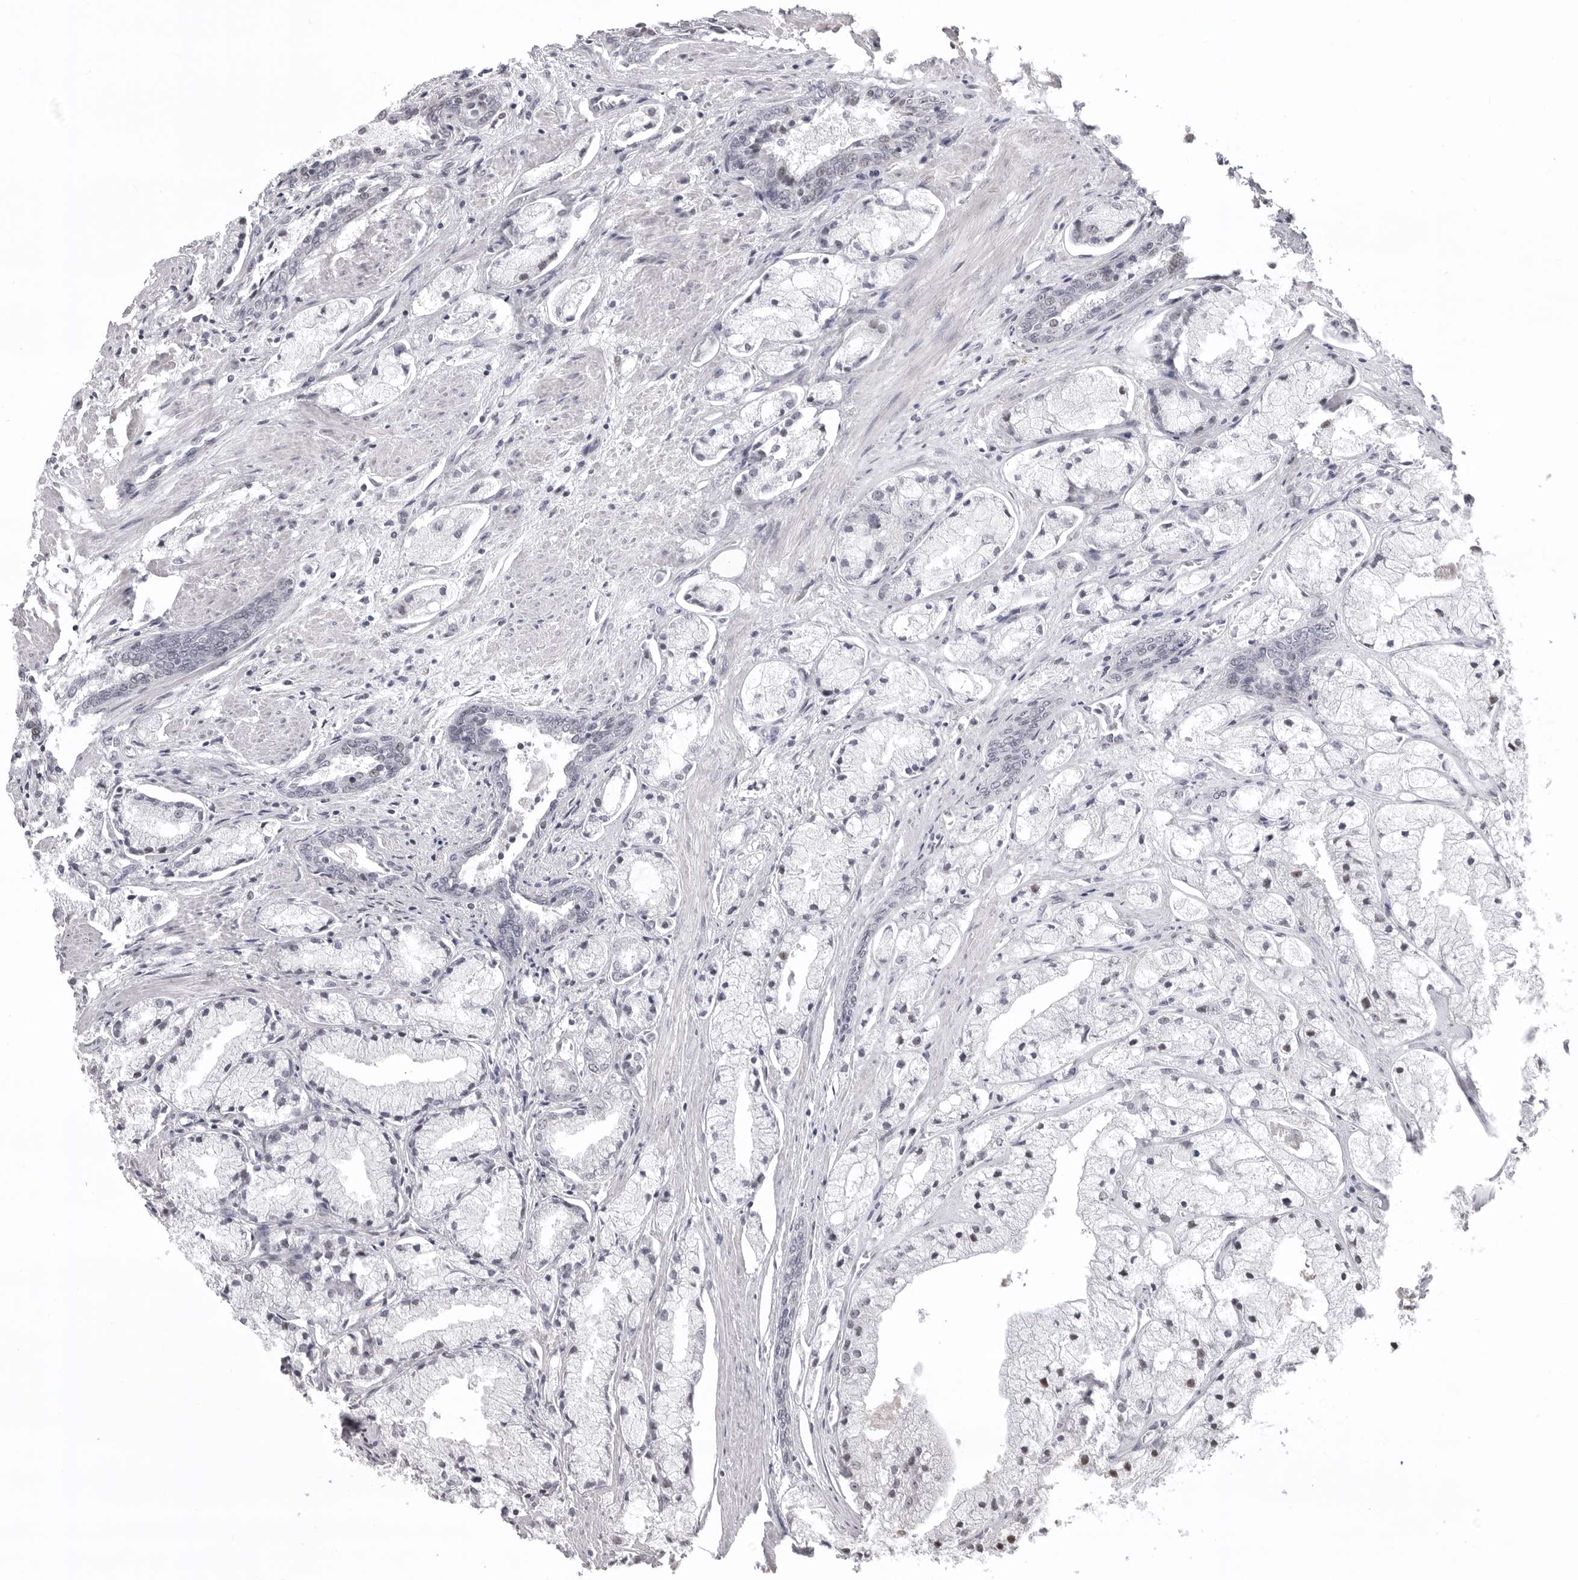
{"staining": {"intensity": "negative", "quantity": "none", "location": "none"}, "tissue": "prostate cancer", "cell_type": "Tumor cells", "image_type": "cancer", "snomed": [{"axis": "morphology", "description": "Adenocarcinoma, High grade"}, {"axis": "topography", "description": "Prostate"}], "caption": "A high-resolution micrograph shows immunohistochemistry staining of prostate cancer (adenocarcinoma (high-grade)), which demonstrates no significant staining in tumor cells.", "gene": "PHF3", "patient": {"sex": "male", "age": 50}}